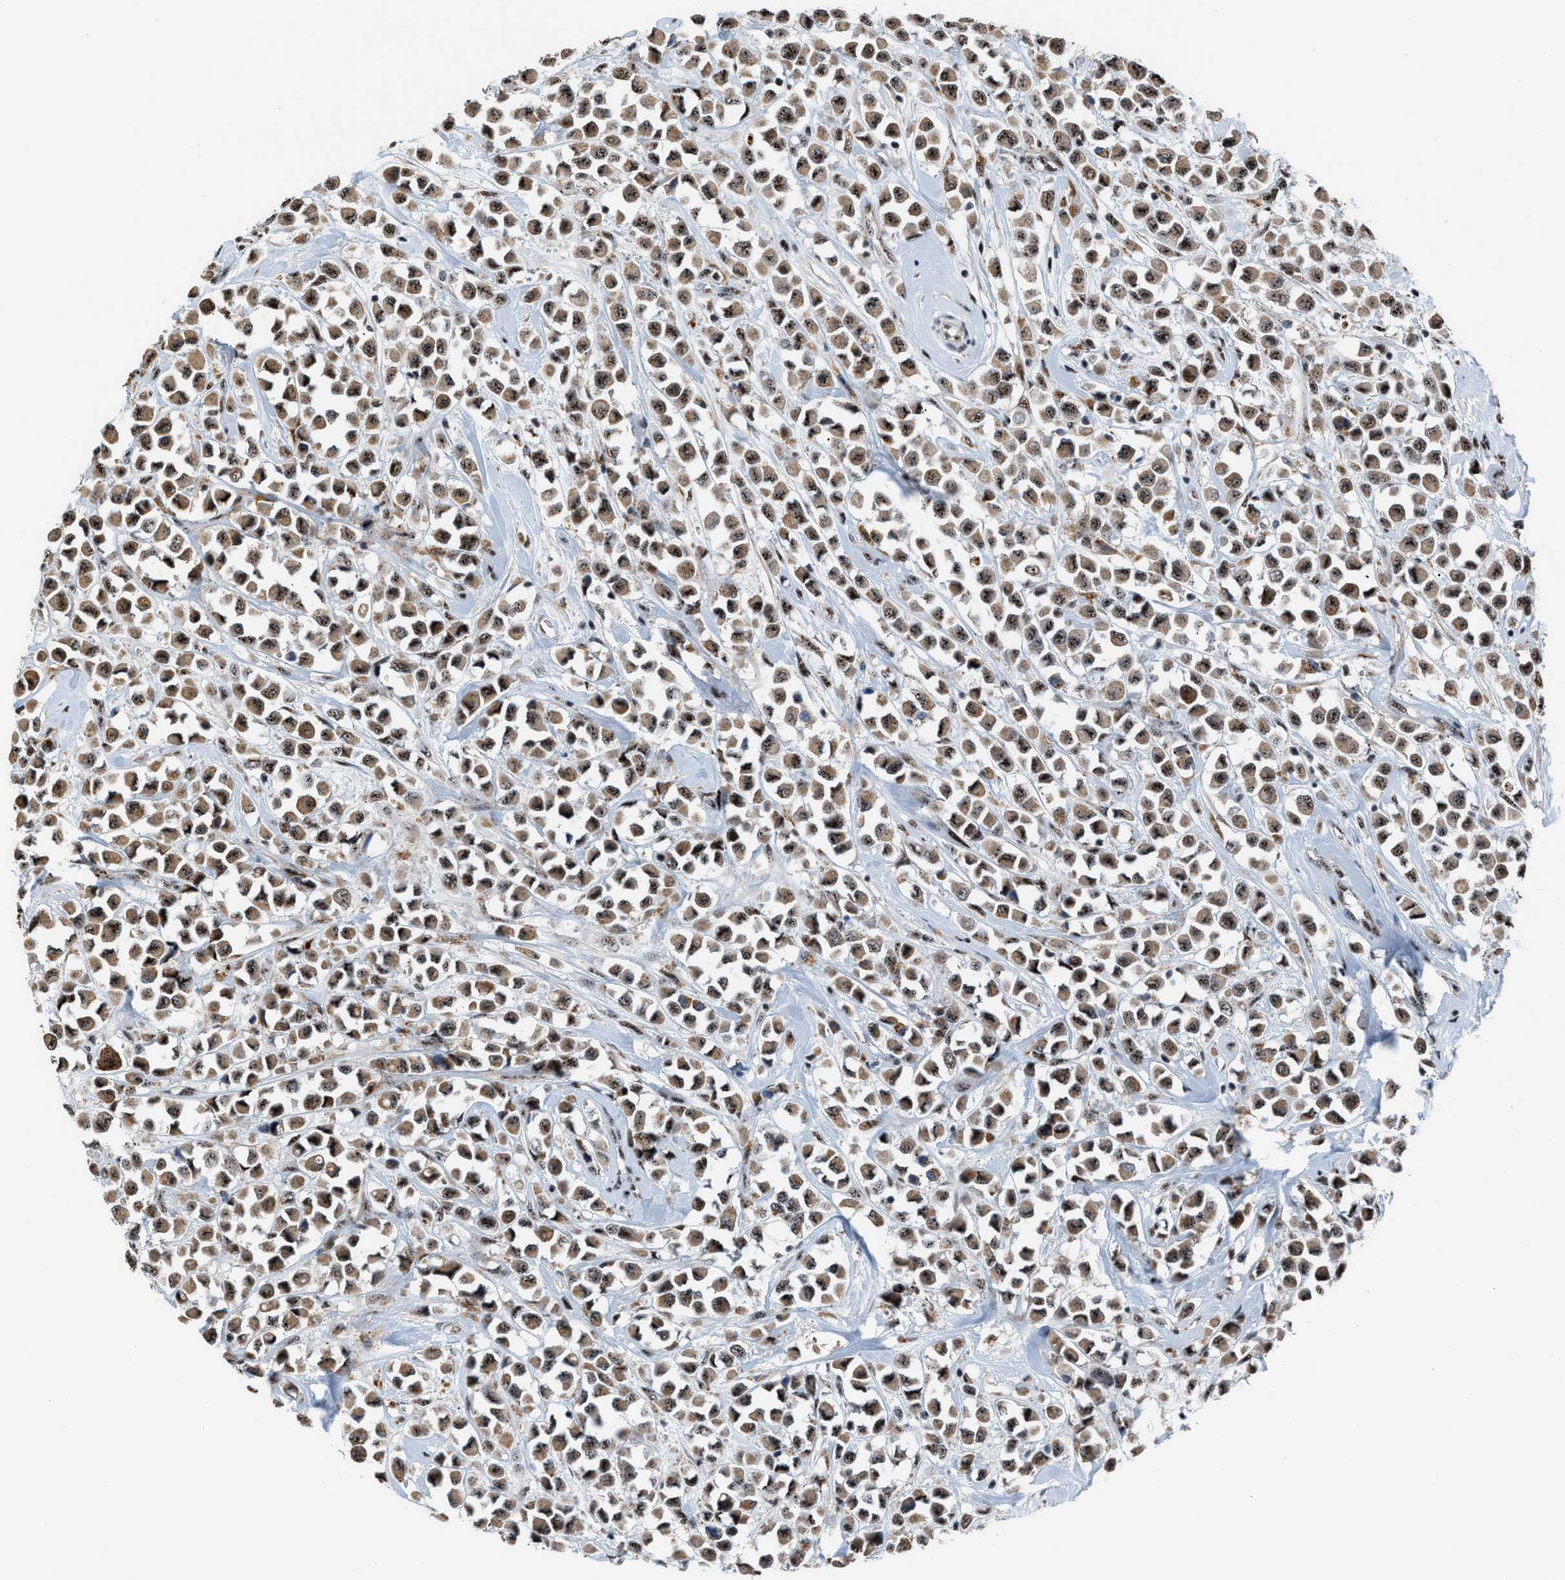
{"staining": {"intensity": "moderate", "quantity": ">75%", "location": "cytoplasmic/membranous,nuclear"}, "tissue": "breast cancer", "cell_type": "Tumor cells", "image_type": "cancer", "snomed": [{"axis": "morphology", "description": "Duct carcinoma"}, {"axis": "topography", "description": "Breast"}], "caption": "IHC micrograph of neoplastic tissue: human breast invasive ductal carcinoma stained using immunohistochemistry (IHC) displays medium levels of moderate protein expression localized specifically in the cytoplasmic/membranous and nuclear of tumor cells, appearing as a cytoplasmic/membranous and nuclear brown color.", "gene": "CENPP", "patient": {"sex": "female", "age": 61}}